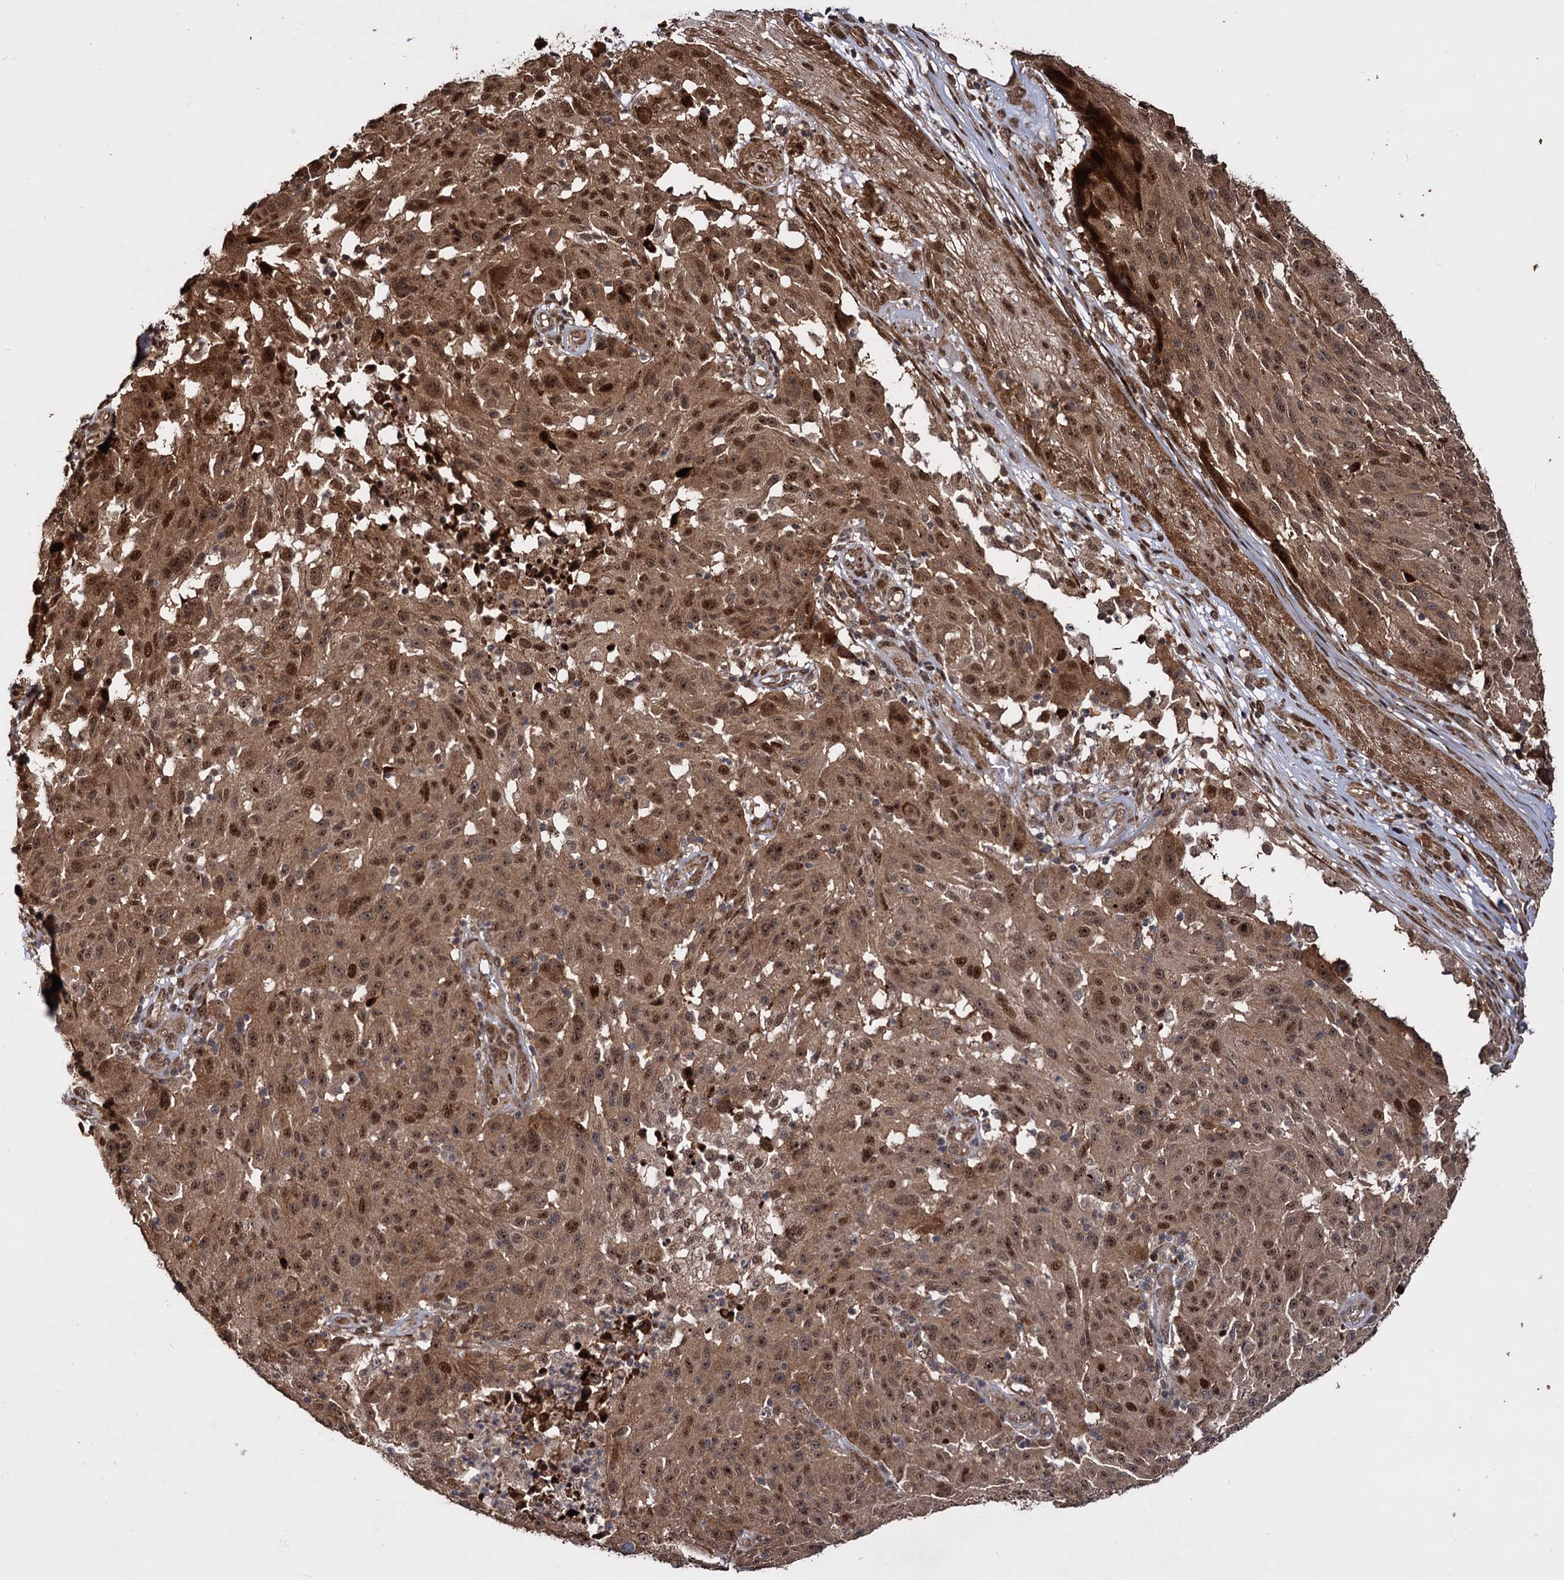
{"staining": {"intensity": "moderate", "quantity": ">75%", "location": "cytoplasmic/membranous,nuclear"}, "tissue": "melanoma", "cell_type": "Tumor cells", "image_type": "cancer", "snomed": [{"axis": "morphology", "description": "Malignant melanoma, NOS"}, {"axis": "topography", "description": "Skin"}], "caption": "Malignant melanoma stained for a protein (brown) shows moderate cytoplasmic/membranous and nuclear positive positivity in approximately >75% of tumor cells.", "gene": "PIGB", "patient": {"sex": "male", "age": 53}}